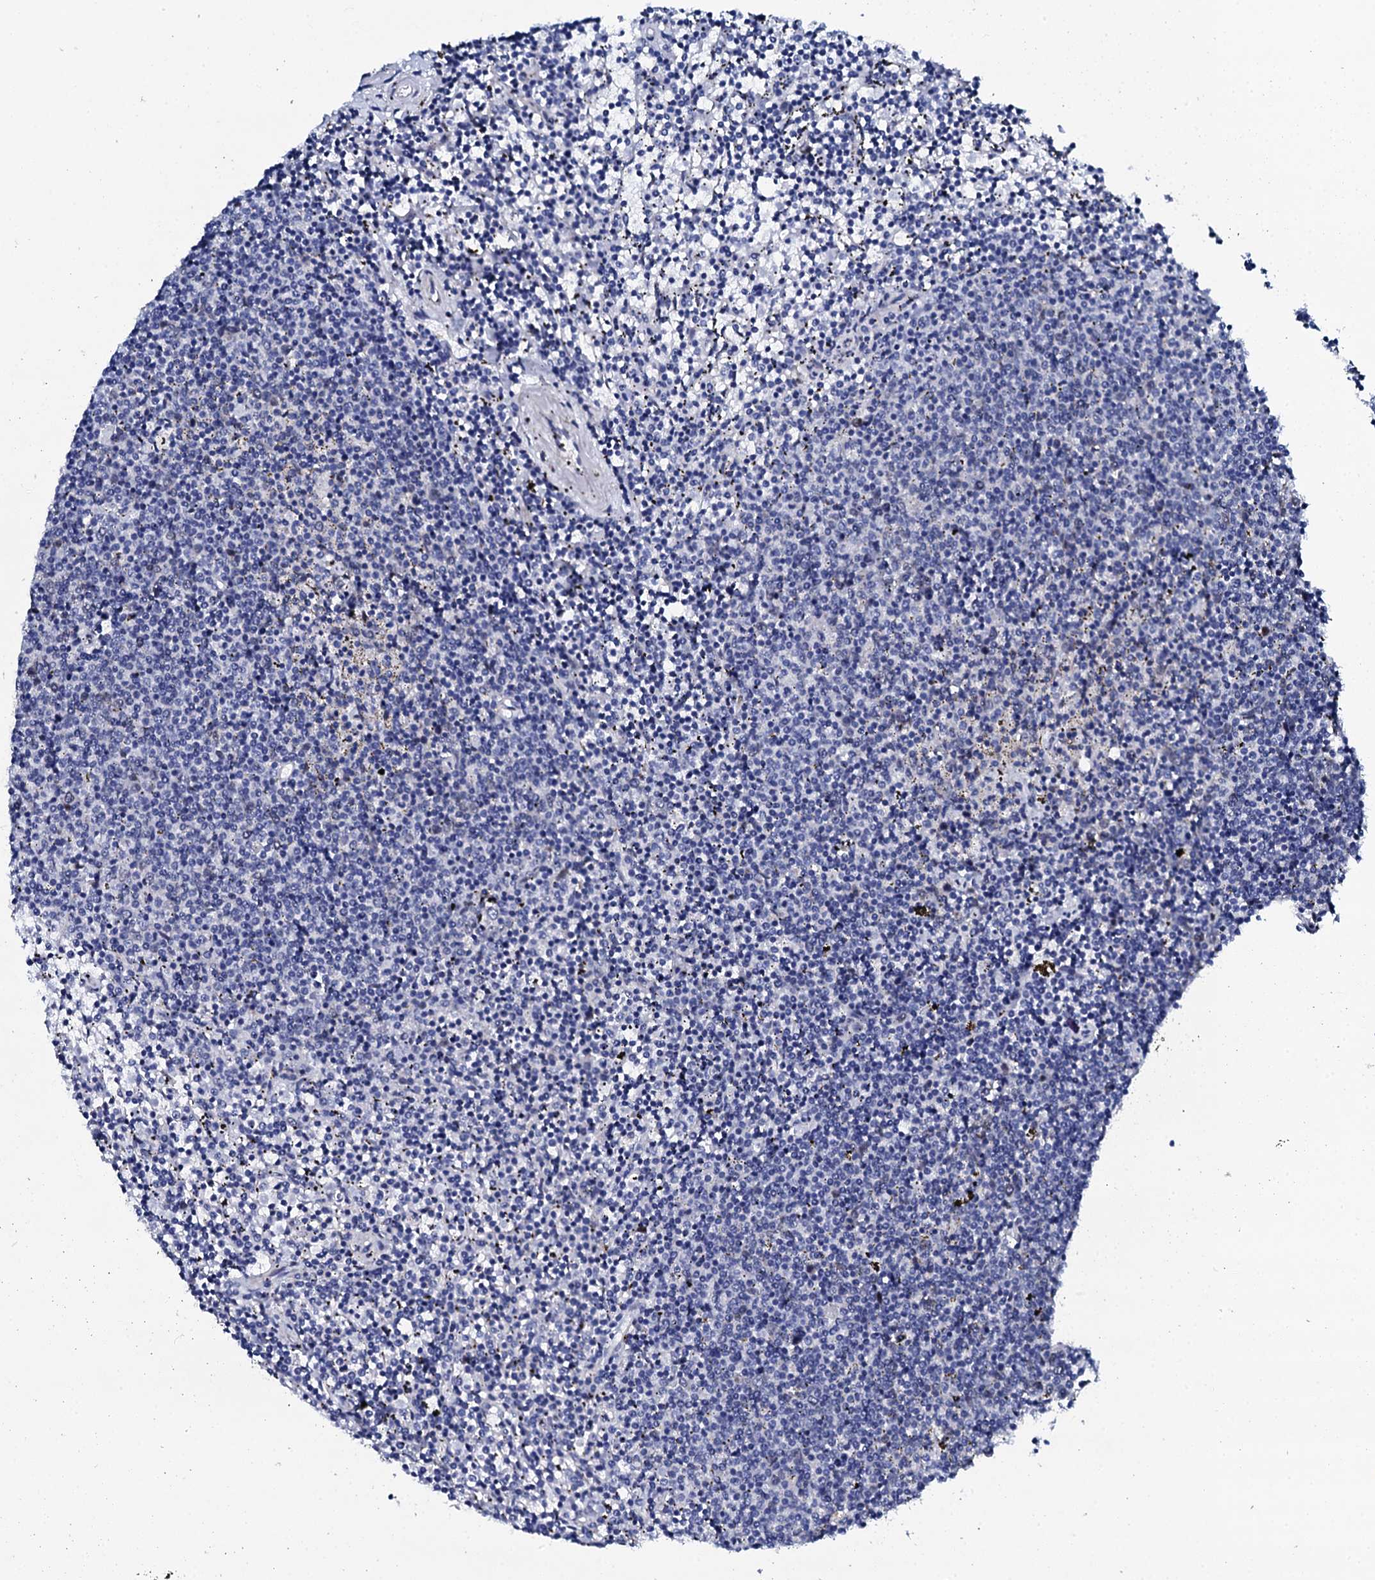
{"staining": {"intensity": "negative", "quantity": "none", "location": "none"}, "tissue": "lymphoma", "cell_type": "Tumor cells", "image_type": "cancer", "snomed": [{"axis": "morphology", "description": "Malignant lymphoma, non-Hodgkin's type, Low grade"}, {"axis": "topography", "description": "Spleen"}], "caption": "A photomicrograph of human low-grade malignant lymphoma, non-Hodgkin's type is negative for staining in tumor cells.", "gene": "NUDT13", "patient": {"sex": "female", "age": 50}}